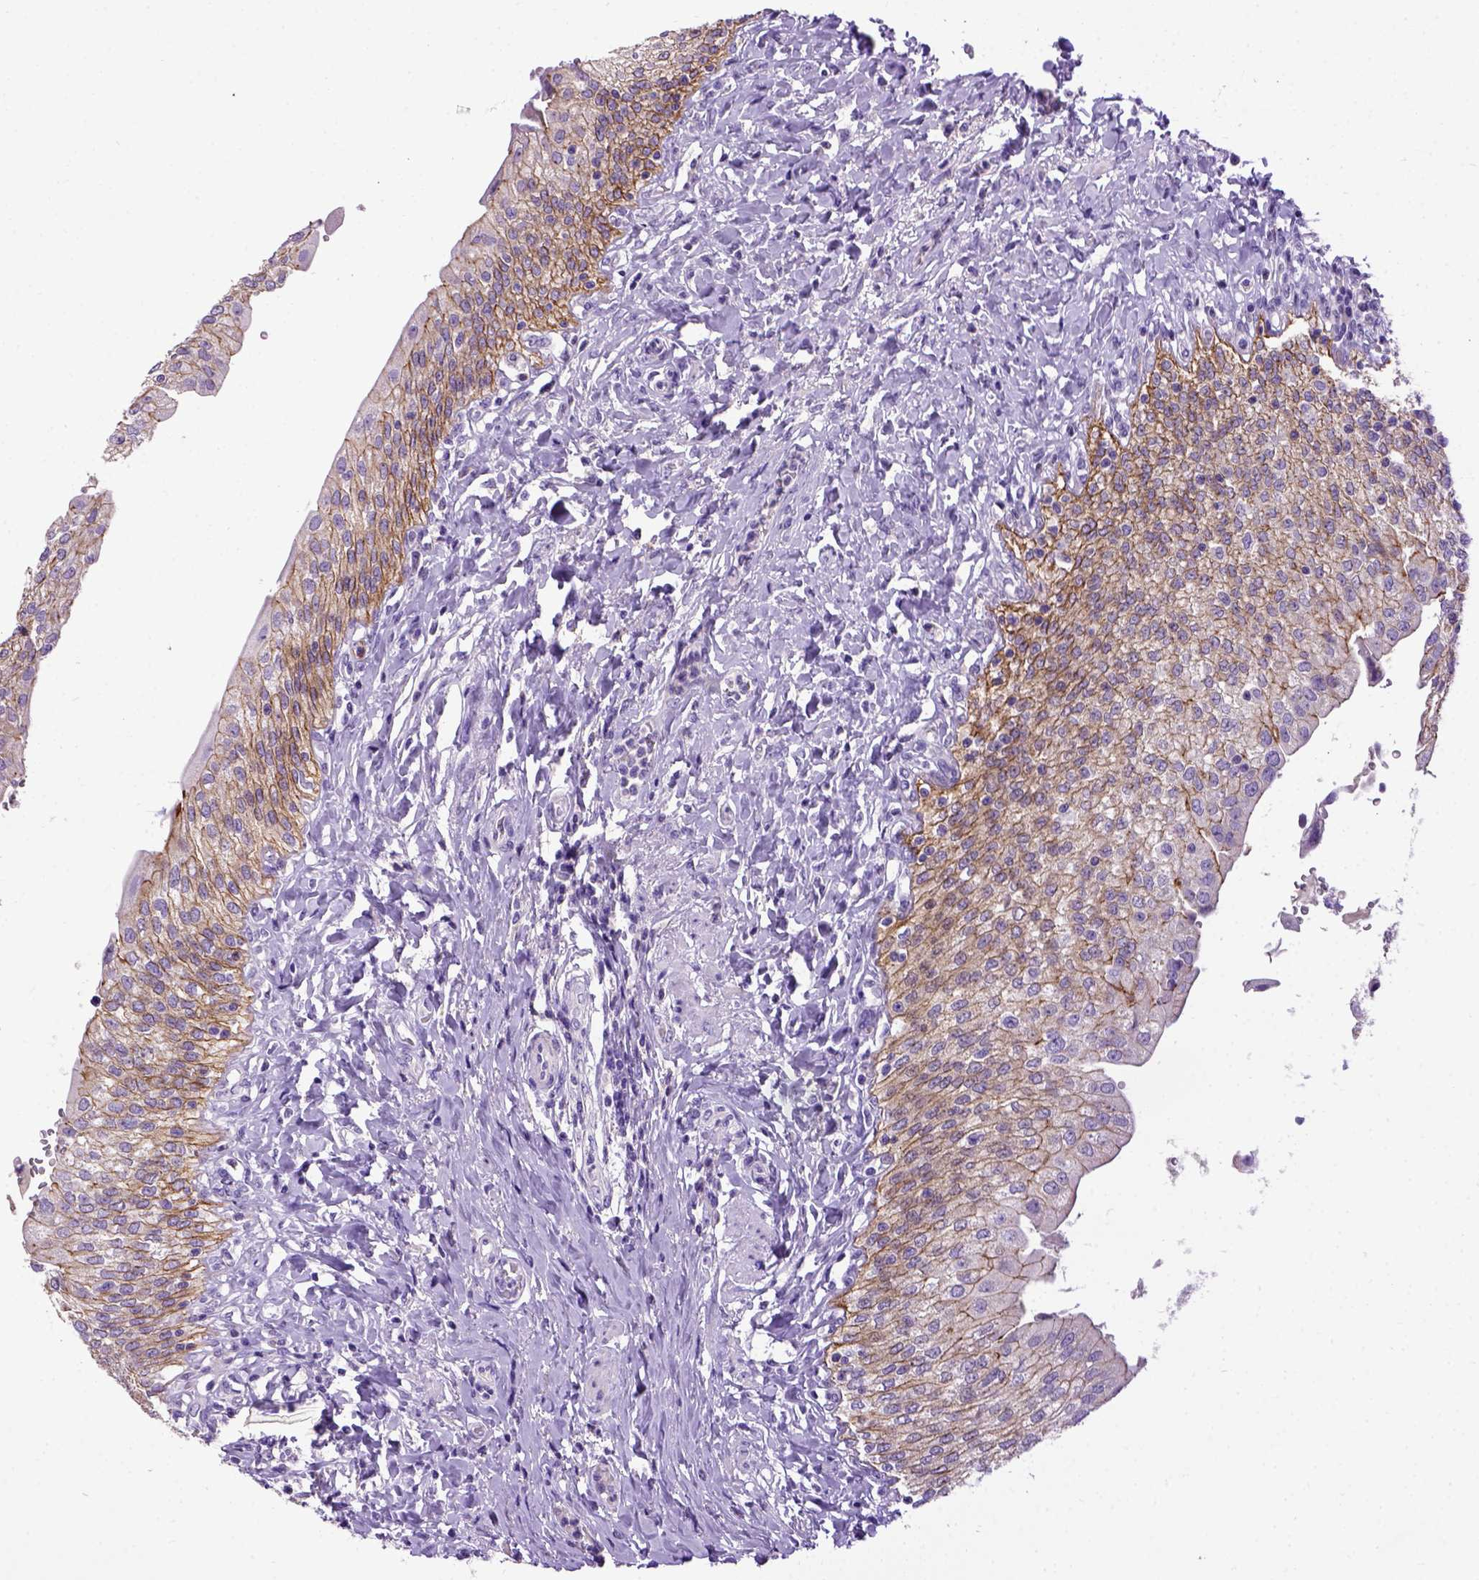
{"staining": {"intensity": "moderate", "quantity": ">75%", "location": "cytoplasmic/membranous"}, "tissue": "urinary bladder", "cell_type": "Urothelial cells", "image_type": "normal", "snomed": [{"axis": "morphology", "description": "Normal tissue, NOS"}, {"axis": "morphology", "description": "Inflammation, NOS"}, {"axis": "topography", "description": "Urinary bladder"}], "caption": "IHC staining of normal urinary bladder, which displays medium levels of moderate cytoplasmic/membranous expression in approximately >75% of urothelial cells indicating moderate cytoplasmic/membranous protein positivity. The staining was performed using DAB (3,3'-diaminobenzidine) (brown) for protein detection and nuclei were counterstained in hematoxylin (blue).", "gene": "CDH1", "patient": {"sex": "male", "age": 64}}